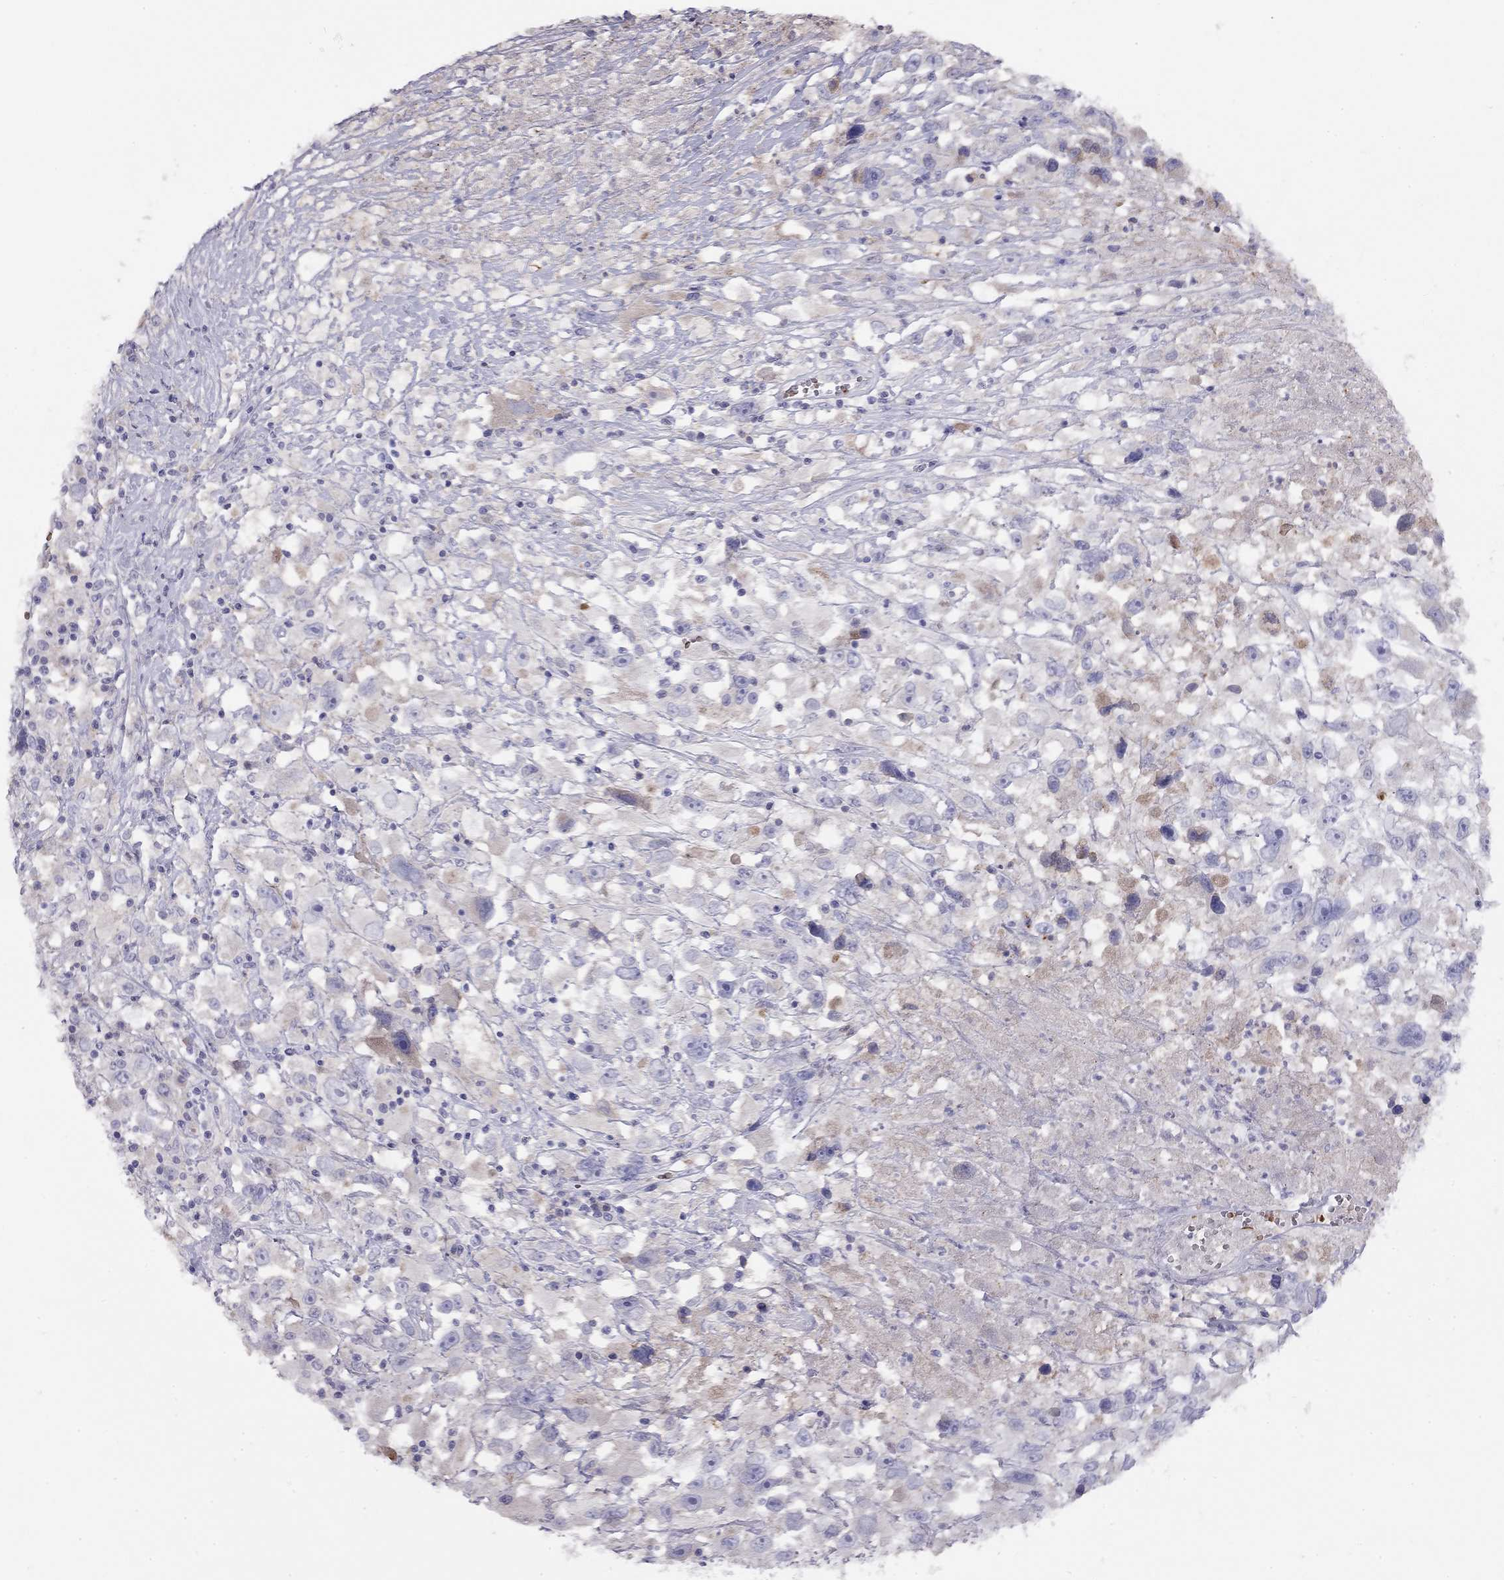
{"staining": {"intensity": "negative", "quantity": "none", "location": "none"}, "tissue": "melanoma", "cell_type": "Tumor cells", "image_type": "cancer", "snomed": [{"axis": "morphology", "description": "Malignant melanoma, Metastatic site"}, {"axis": "topography", "description": "Soft tissue"}], "caption": "Immunohistochemistry (IHC) photomicrograph of human melanoma stained for a protein (brown), which displays no expression in tumor cells.", "gene": "RHD", "patient": {"sex": "male", "age": 50}}